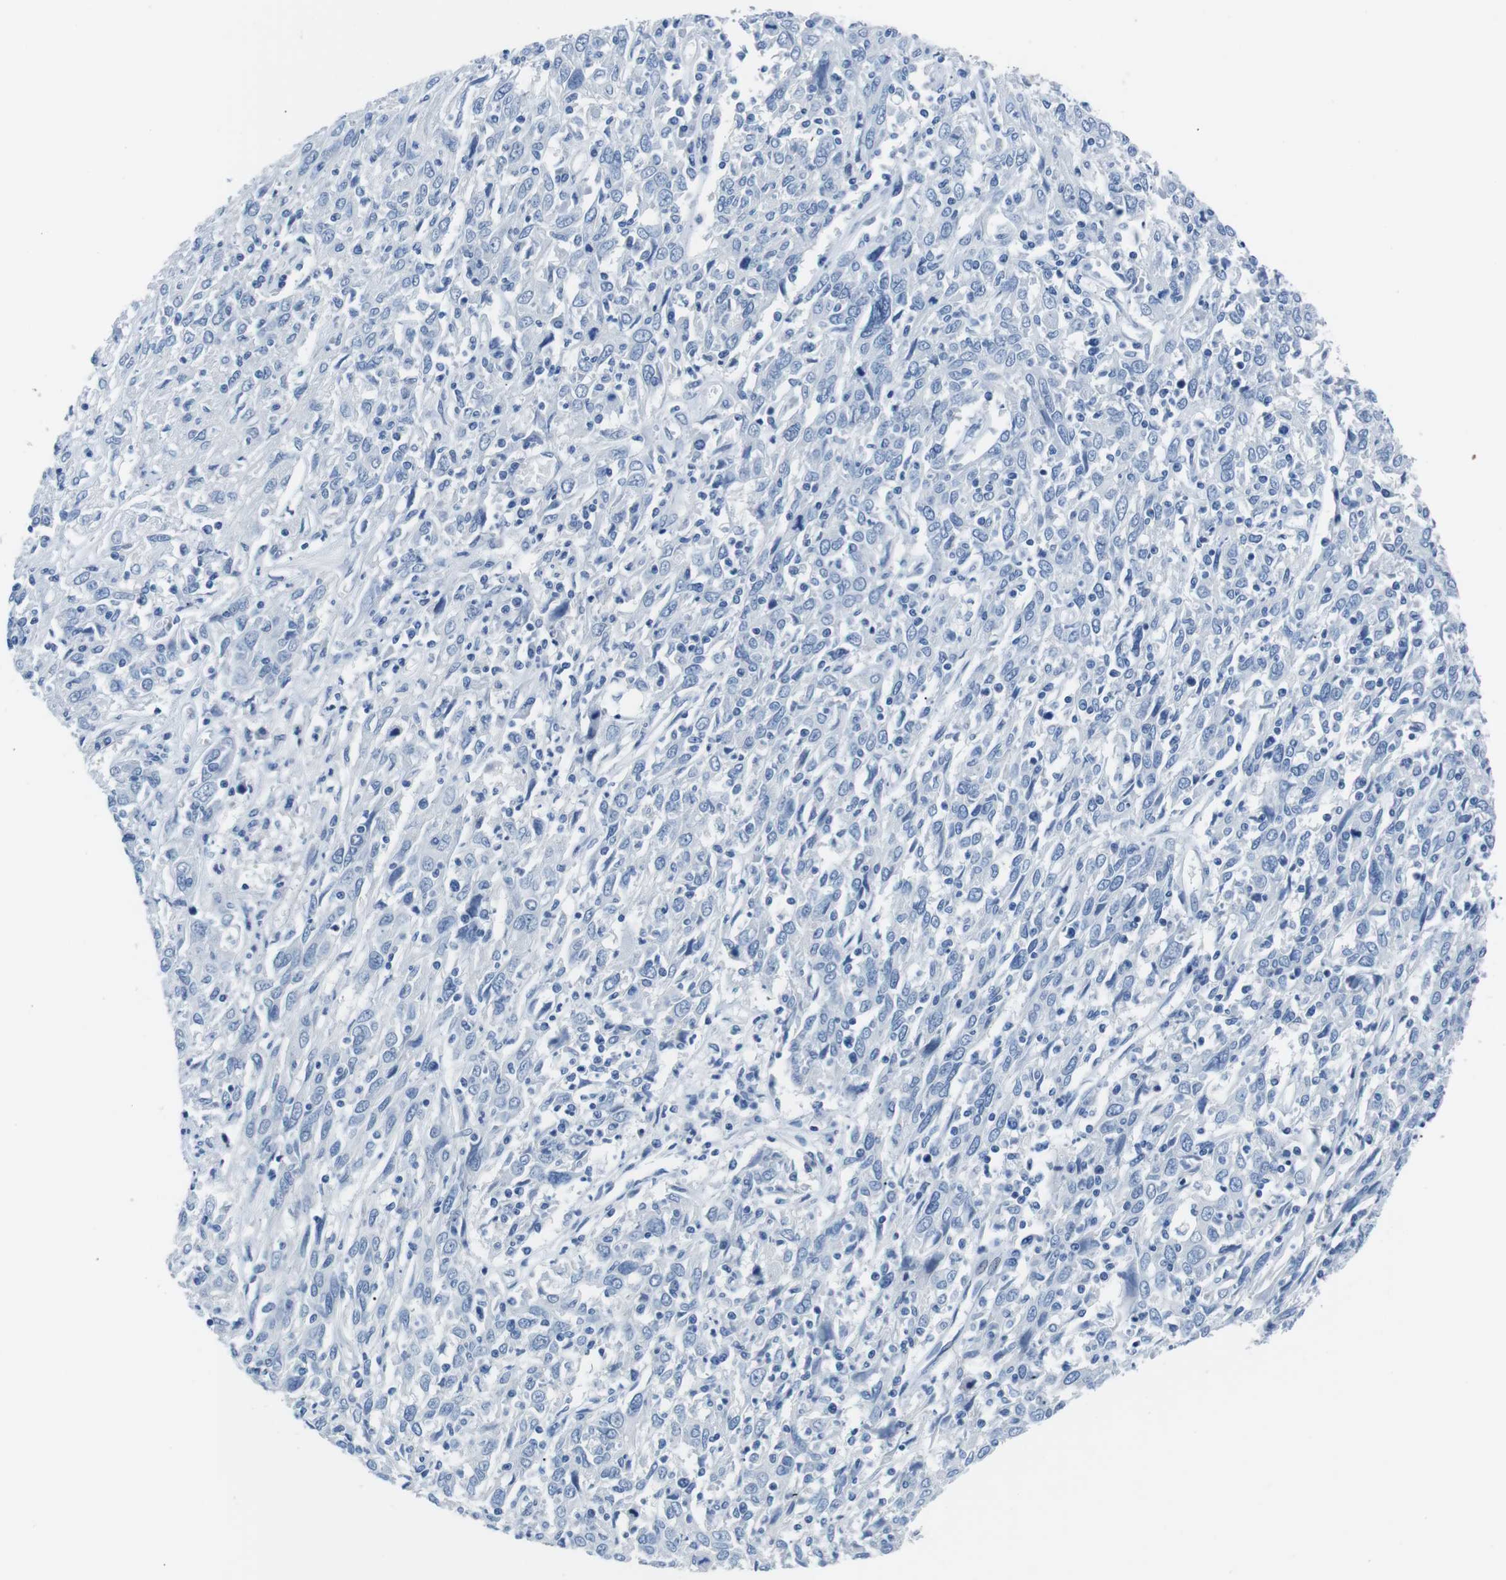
{"staining": {"intensity": "negative", "quantity": "none", "location": "none"}, "tissue": "cervical cancer", "cell_type": "Tumor cells", "image_type": "cancer", "snomed": [{"axis": "morphology", "description": "Squamous cell carcinoma, NOS"}, {"axis": "topography", "description": "Cervix"}], "caption": "An IHC image of cervical cancer is shown. There is no staining in tumor cells of cervical cancer.", "gene": "MUC2", "patient": {"sex": "female", "age": 46}}